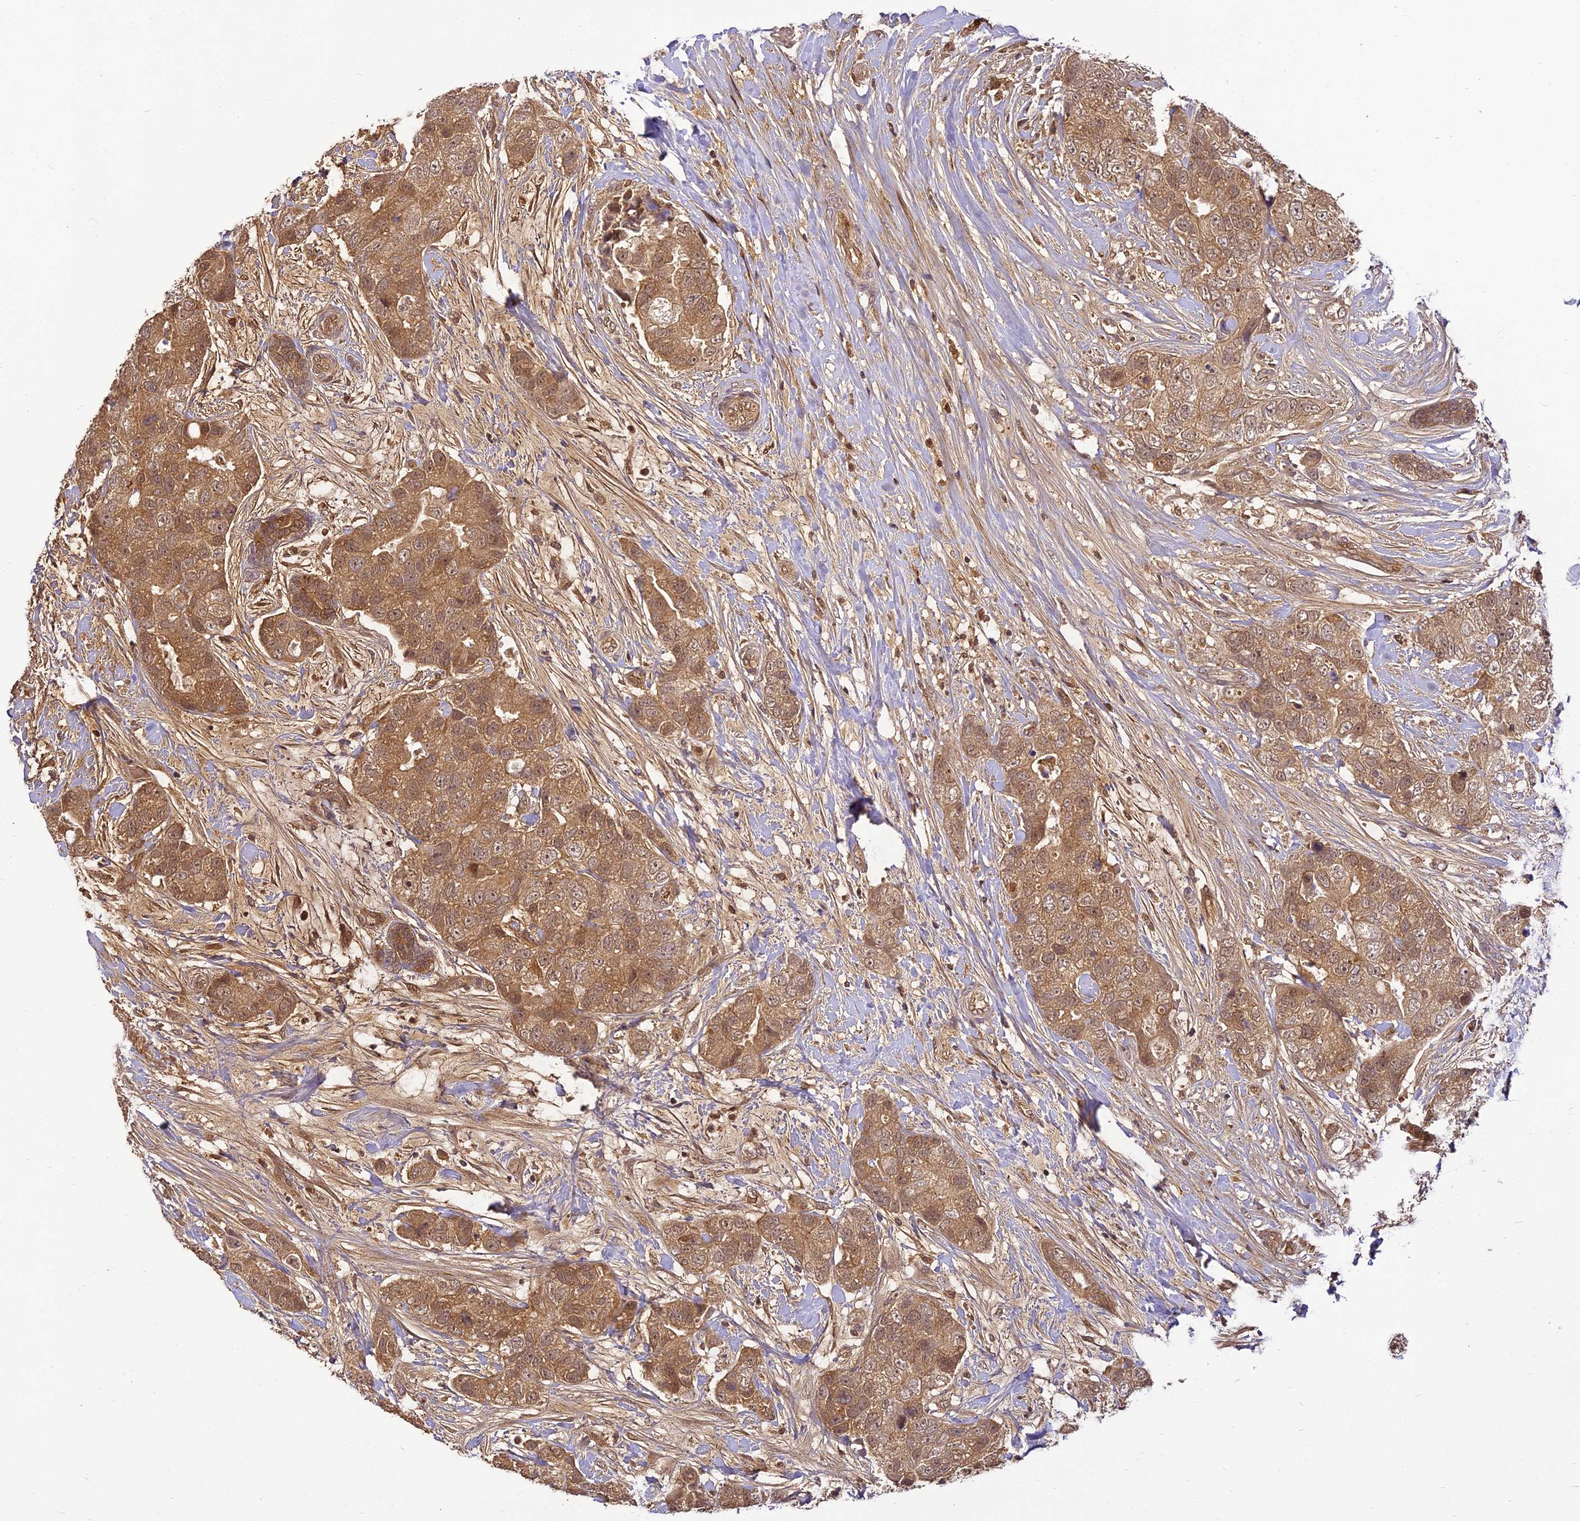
{"staining": {"intensity": "moderate", "quantity": ">75%", "location": "cytoplasmic/membranous,nuclear"}, "tissue": "breast cancer", "cell_type": "Tumor cells", "image_type": "cancer", "snomed": [{"axis": "morphology", "description": "Duct carcinoma"}, {"axis": "topography", "description": "Breast"}], "caption": "Immunohistochemical staining of human breast infiltrating ductal carcinoma shows medium levels of moderate cytoplasmic/membranous and nuclear expression in about >75% of tumor cells.", "gene": "BCDIN3D", "patient": {"sex": "female", "age": 62}}